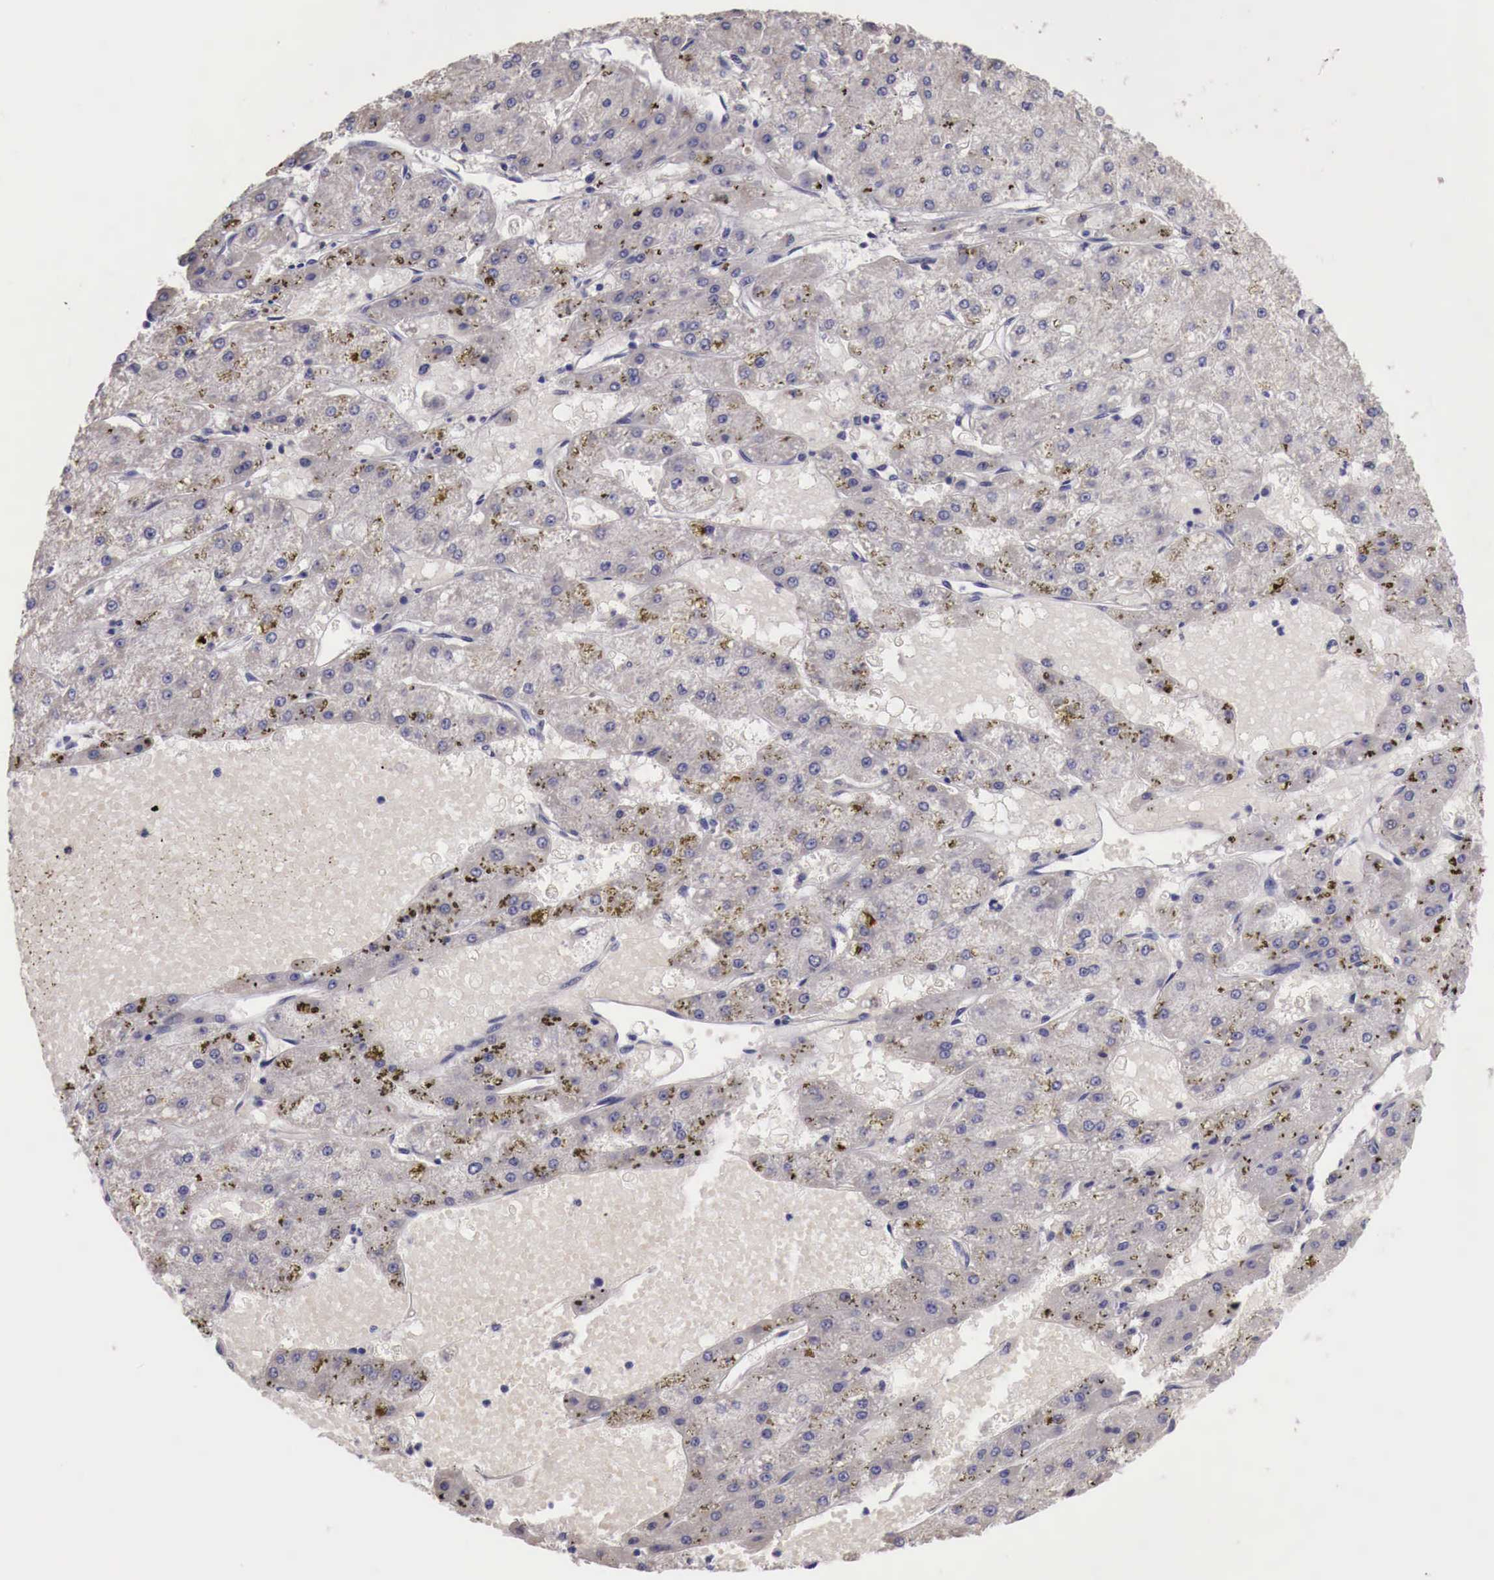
{"staining": {"intensity": "negative", "quantity": "none", "location": "none"}, "tissue": "liver cancer", "cell_type": "Tumor cells", "image_type": "cancer", "snomed": [{"axis": "morphology", "description": "Carcinoma, Hepatocellular, NOS"}, {"axis": "topography", "description": "Liver"}], "caption": "Immunohistochemistry (IHC) of human liver hepatocellular carcinoma reveals no expression in tumor cells.", "gene": "ENOX2", "patient": {"sex": "female", "age": 52}}